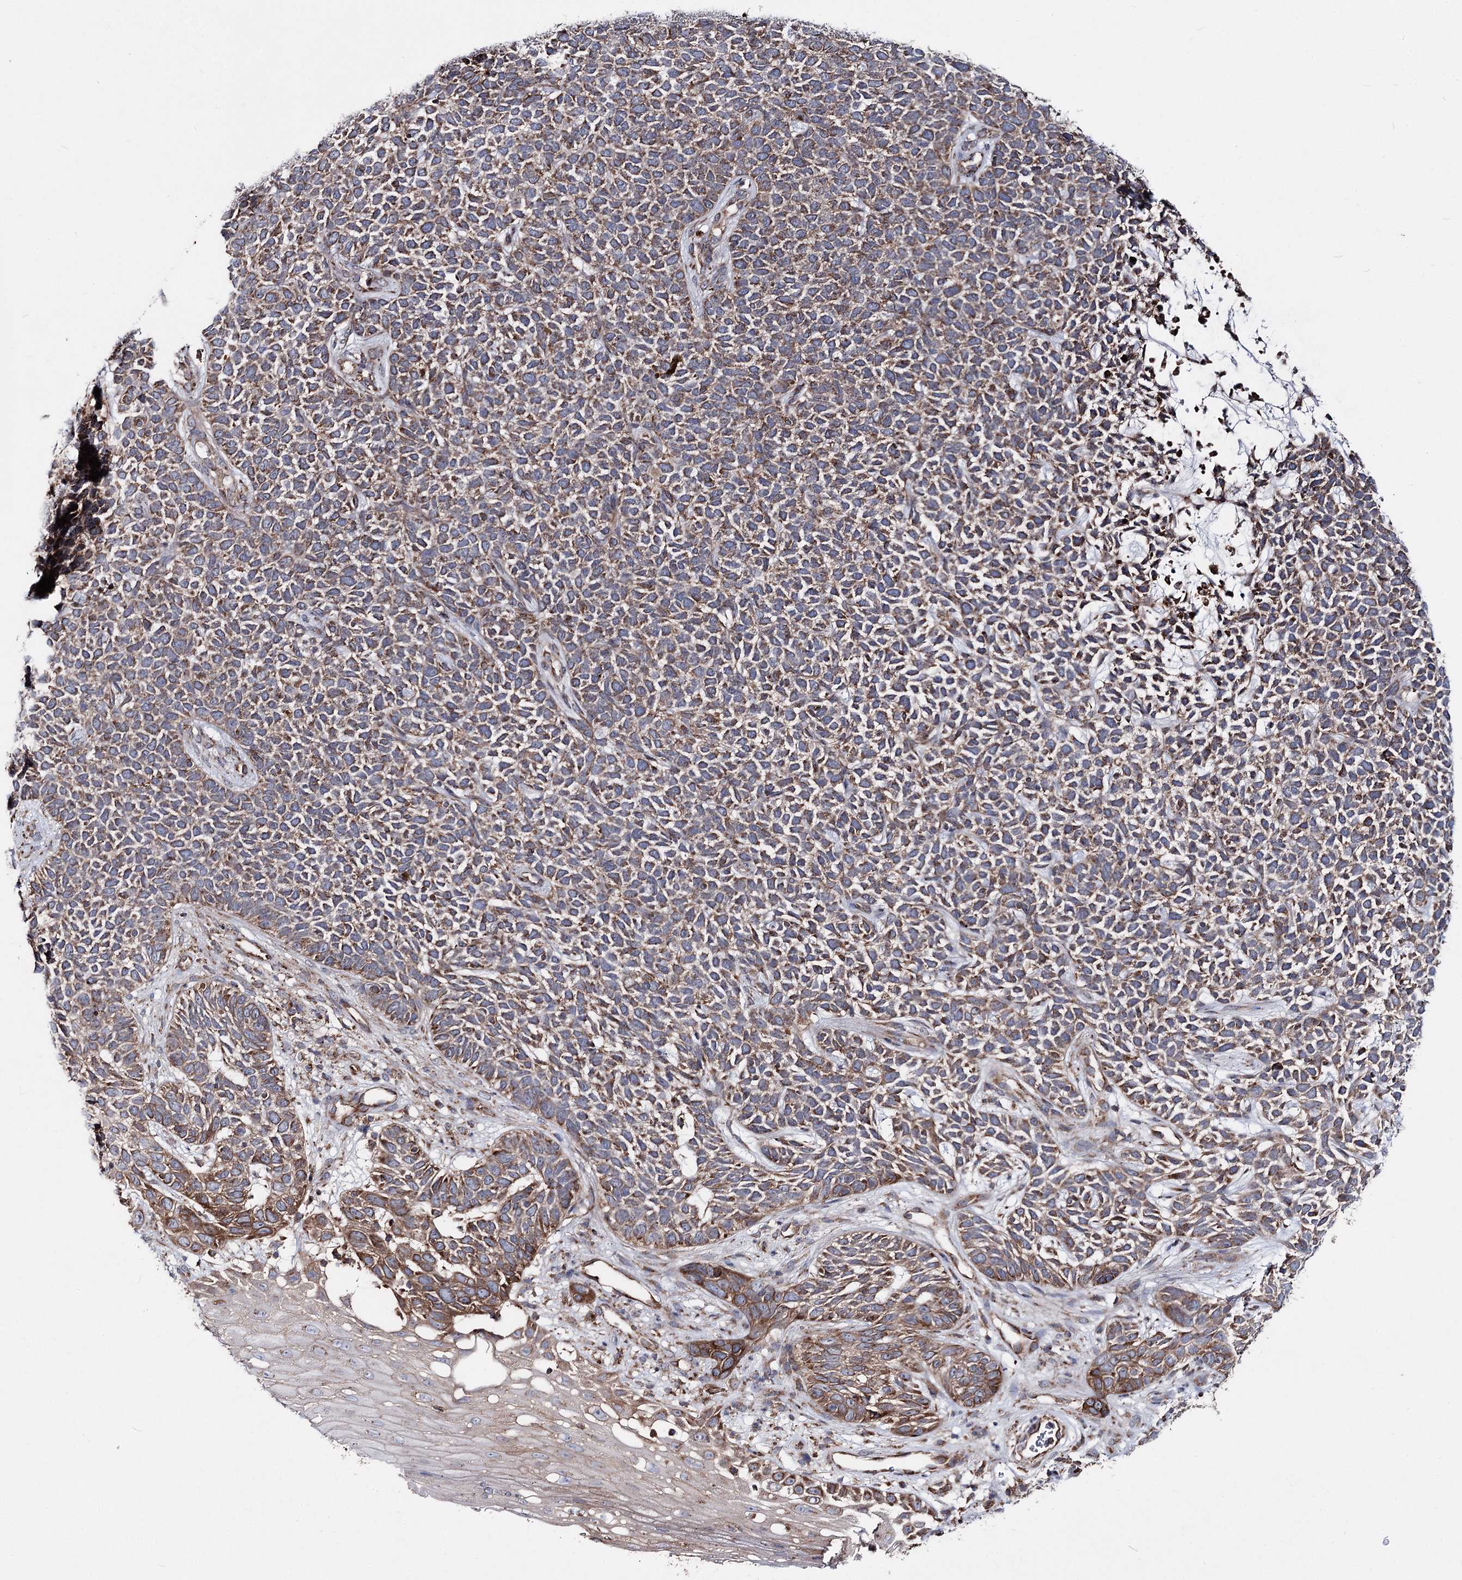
{"staining": {"intensity": "moderate", "quantity": ">75%", "location": "cytoplasmic/membranous"}, "tissue": "skin cancer", "cell_type": "Tumor cells", "image_type": "cancer", "snomed": [{"axis": "morphology", "description": "Basal cell carcinoma"}, {"axis": "topography", "description": "Skin"}], "caption": "DAB (3,3'-diaminobenzidine) immunohistochemical staining of human basal cell carcinoma (skin) demonstrates moderate cytoplasmic/membranous protein expression in about >75% of tumor cells. (Stains: DAB (3,3'-diaminobenzidine) in brown, nuclei in blue, Microscopy: brightfield microscopy at high magnification).", "gene": "MSANTD2", "patient": {"sex": "female", "age": 84}}